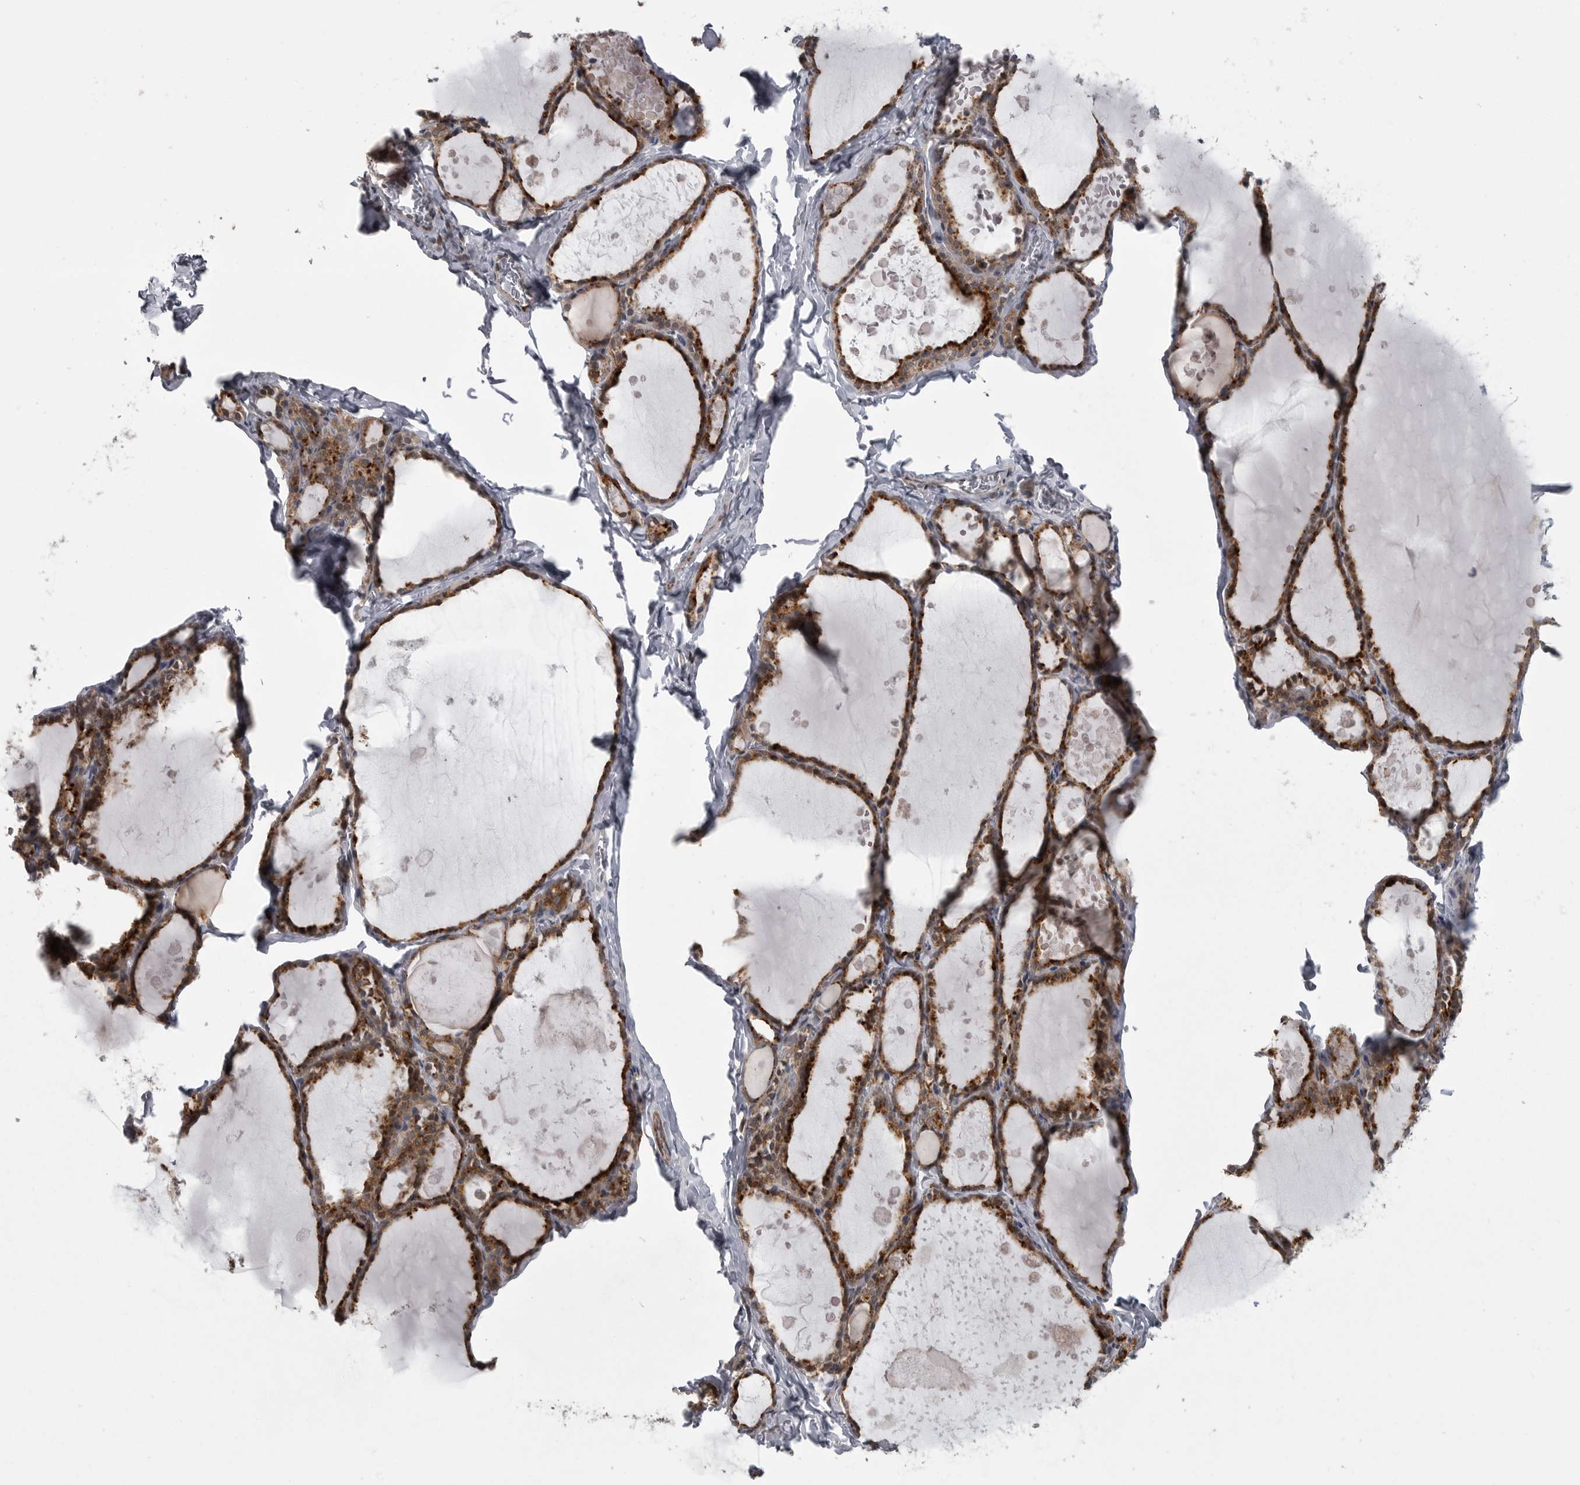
{"staining": {"intensity": "strong", "quantity": ">75%", "location": "cytoplasmic/membranous"}, "tissue": "thyroid gland", "cell_type": "Glandular cells", "image_type": "normal", "snomed": [{"axis": "morphology", "description": "Normal tissue, NOS"}, {"axis": "topography", "description": "Thyroid gland"}], "caption": "An image showing strong cytoplasmic/membranous positivity in approximately >75% of glandular cells in normal thyroid gland, as visualized by brown immunohistochemical staining.", "gene": "PPP1R9A", "patient": {"sex": "male", "age": 56}}